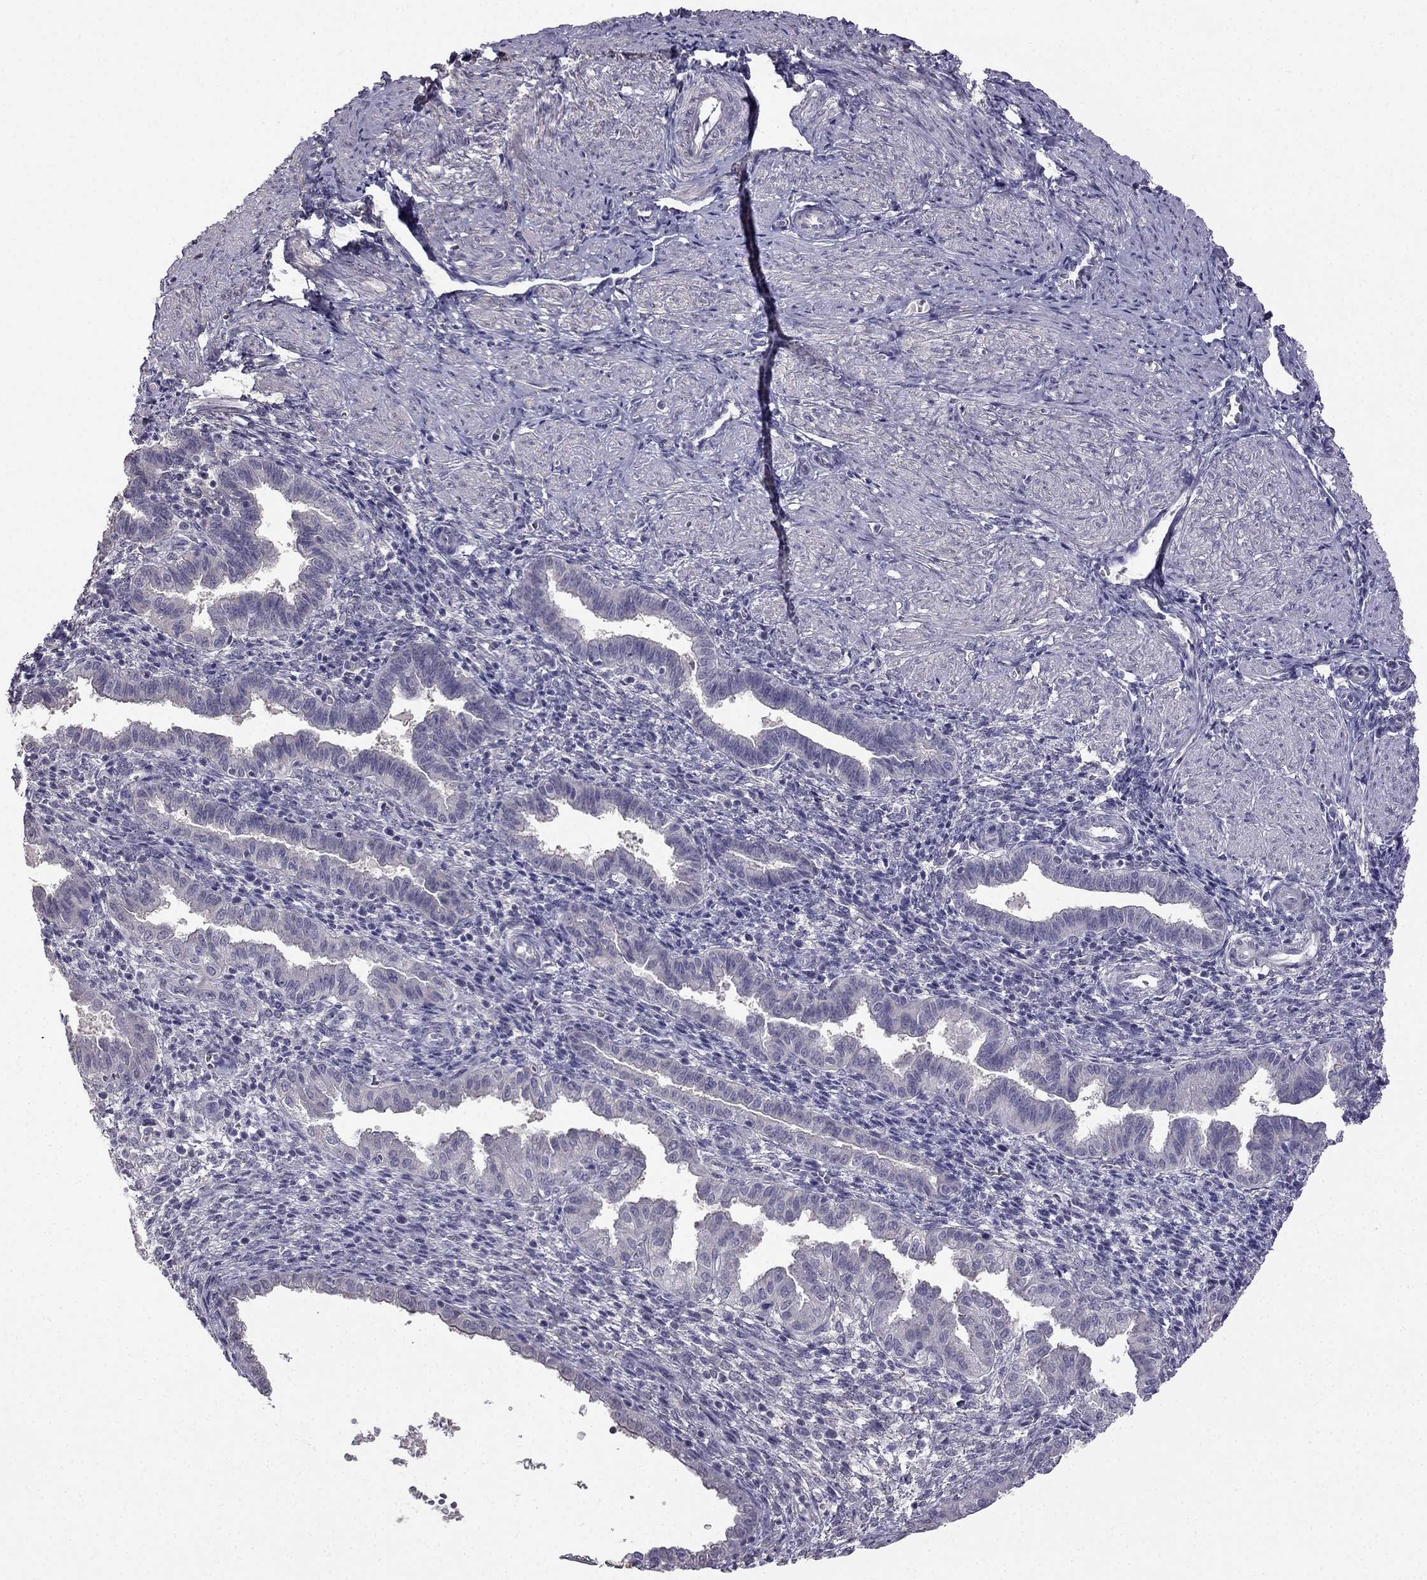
{"staining": {"intensity": "negative", "quantity": "none", "location": "none"}, "tissue": "endometrium", "cell_type": "Cells in endometrial stroma", "image_type": "normal", "snomed": [{"axis": "morphology", "description": "Normal tissue, NOS"}, {"axis": "topography", "description": "Endometrium"}], "caption": "This is an immunohistochemistry micrograph of normal human endometrium. There is no staining in cells in endometrial stroma.", "gene": "HSFX1", "patient": {"sex": "female", "age": 37}}